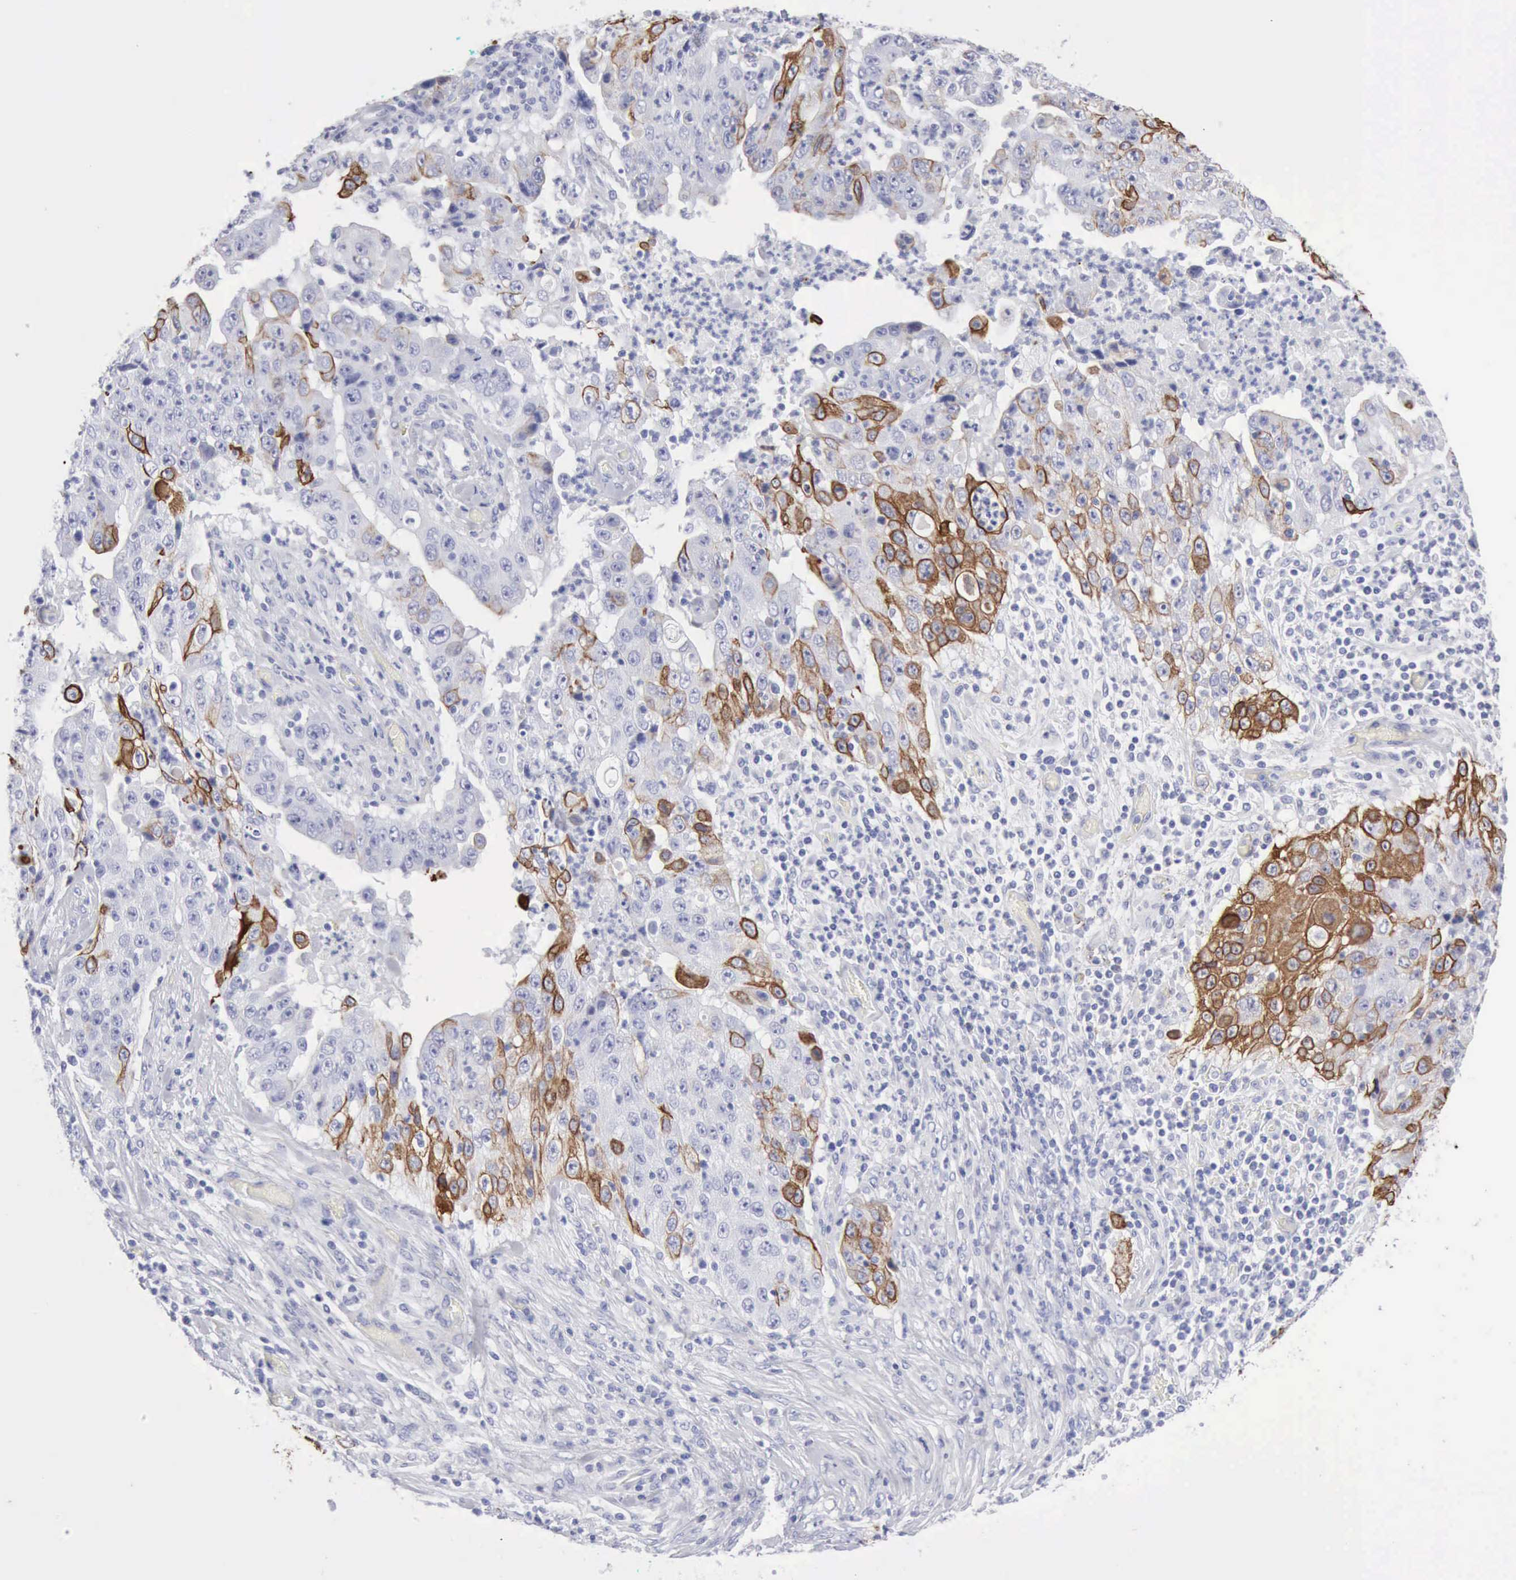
{"staining": {"intensity": "moderate", "quantity": "25%-75%", "location": "cytoplasmic/membranous"}, "tissue": "lung cancer", "cell_type": "Tumor cells", "image_type": "cancer", "snomed": [{"axis": "morphology", "description": "Squamous cell carcinoma, NOS"}, {"axis": "topography", "description": "Lung"}], "caption": "Protein staining by immunohistochemistry exhibits moderate cytoplasmic/membranous staining in approximately 25%-75% of tumor cells in lung cancer.", "gene": "KRT5", "patient": {"sex": "male", "age": 64}}